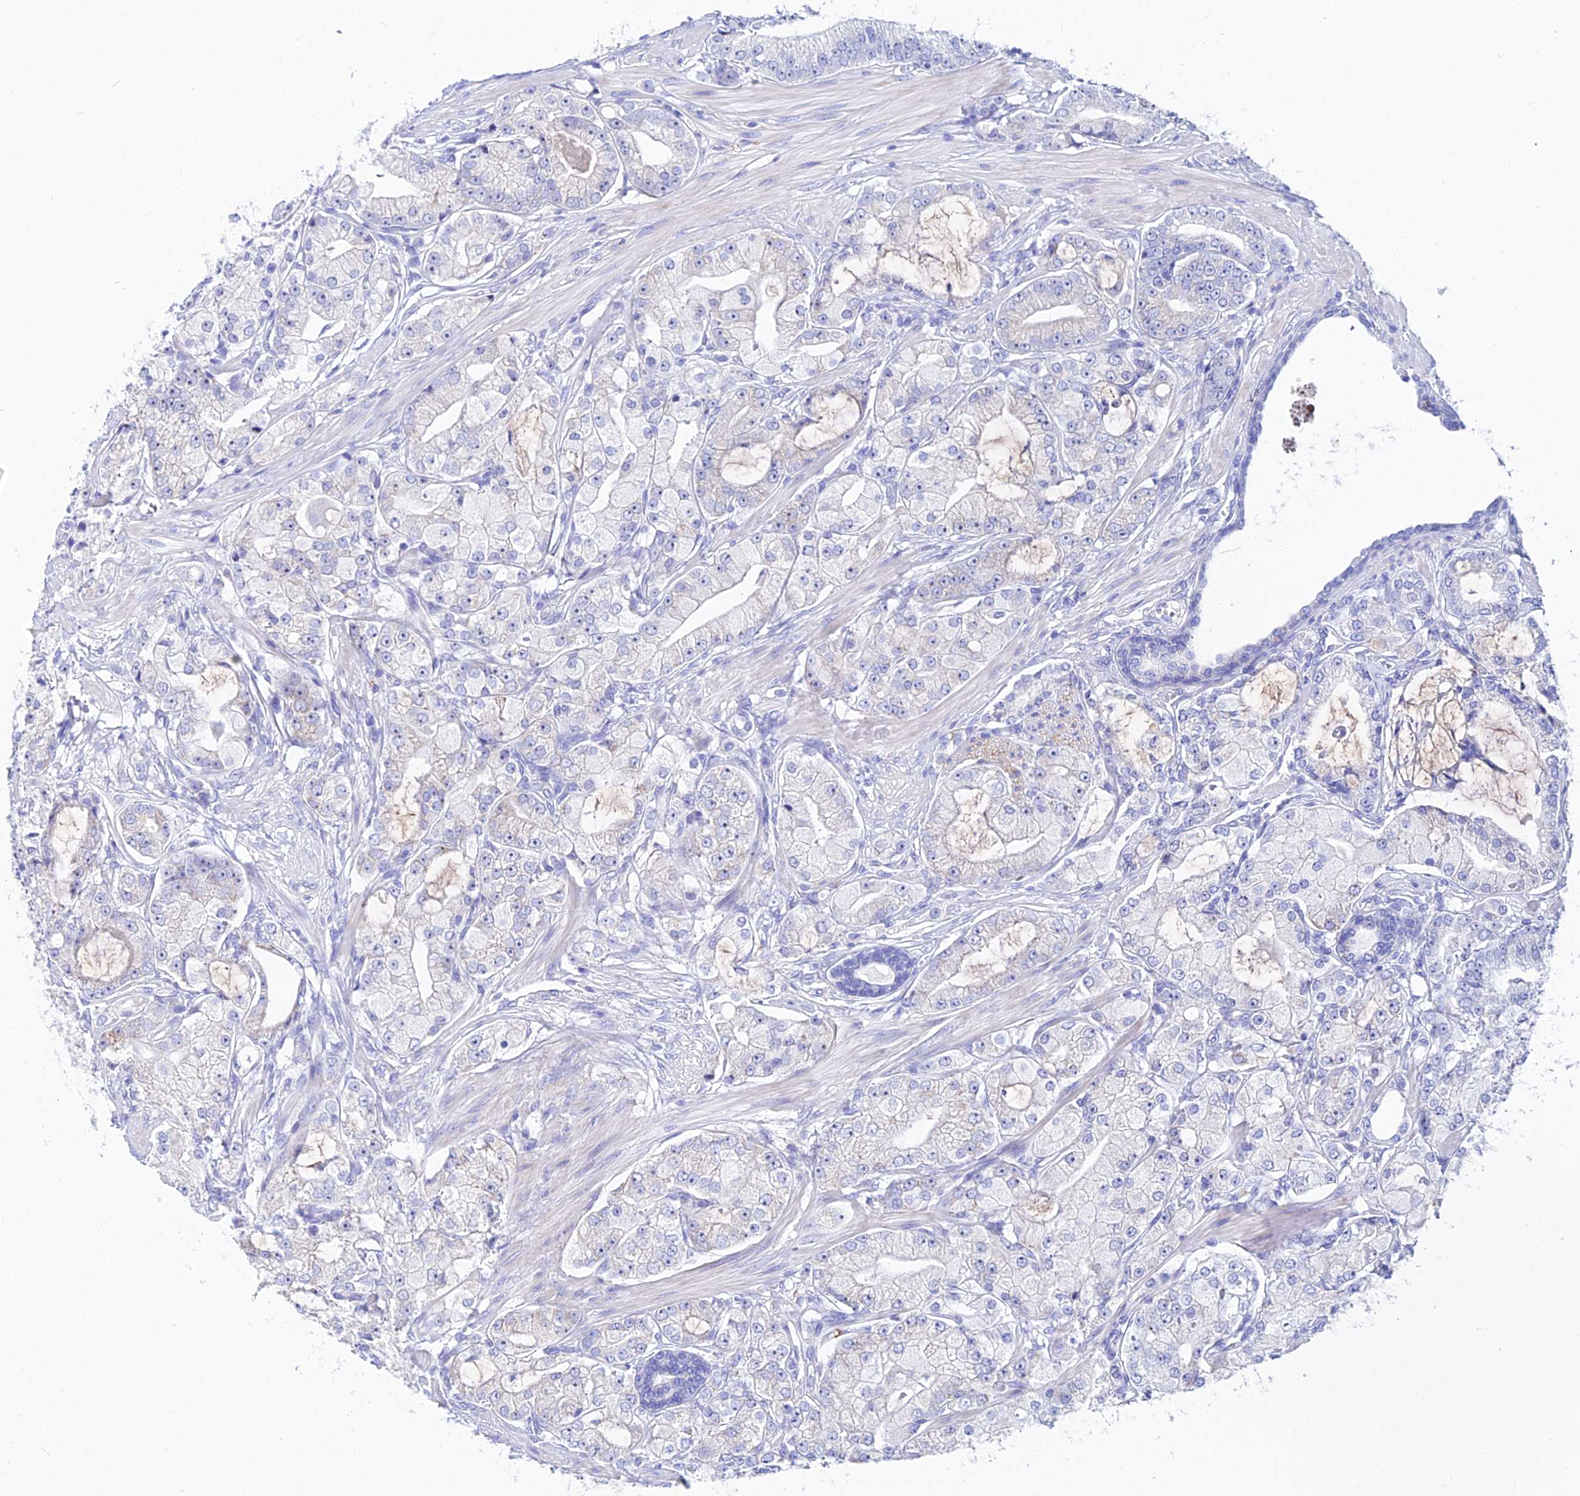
{"staining": {"intensity": "moderate", "quantity": "<25%", "location": "nuclear"}, "tissue": "prostate cancer", "cell_type": "Tumor cells", "image_type": "cancer", "snomed": [{"axis": "morphology", "description": "Adenocarcinoma, High grade"}, {"axis": "topography", "description": "Prostate"}], "caption": "IHC (DAB (3,3'-diaminobenzidine)) staining of prostate cancer shows moderate nuclear protein positivity in about <25% of tumor cells.", "gene": "CEP41", "patient": {"sex": "male", "age": 71}}